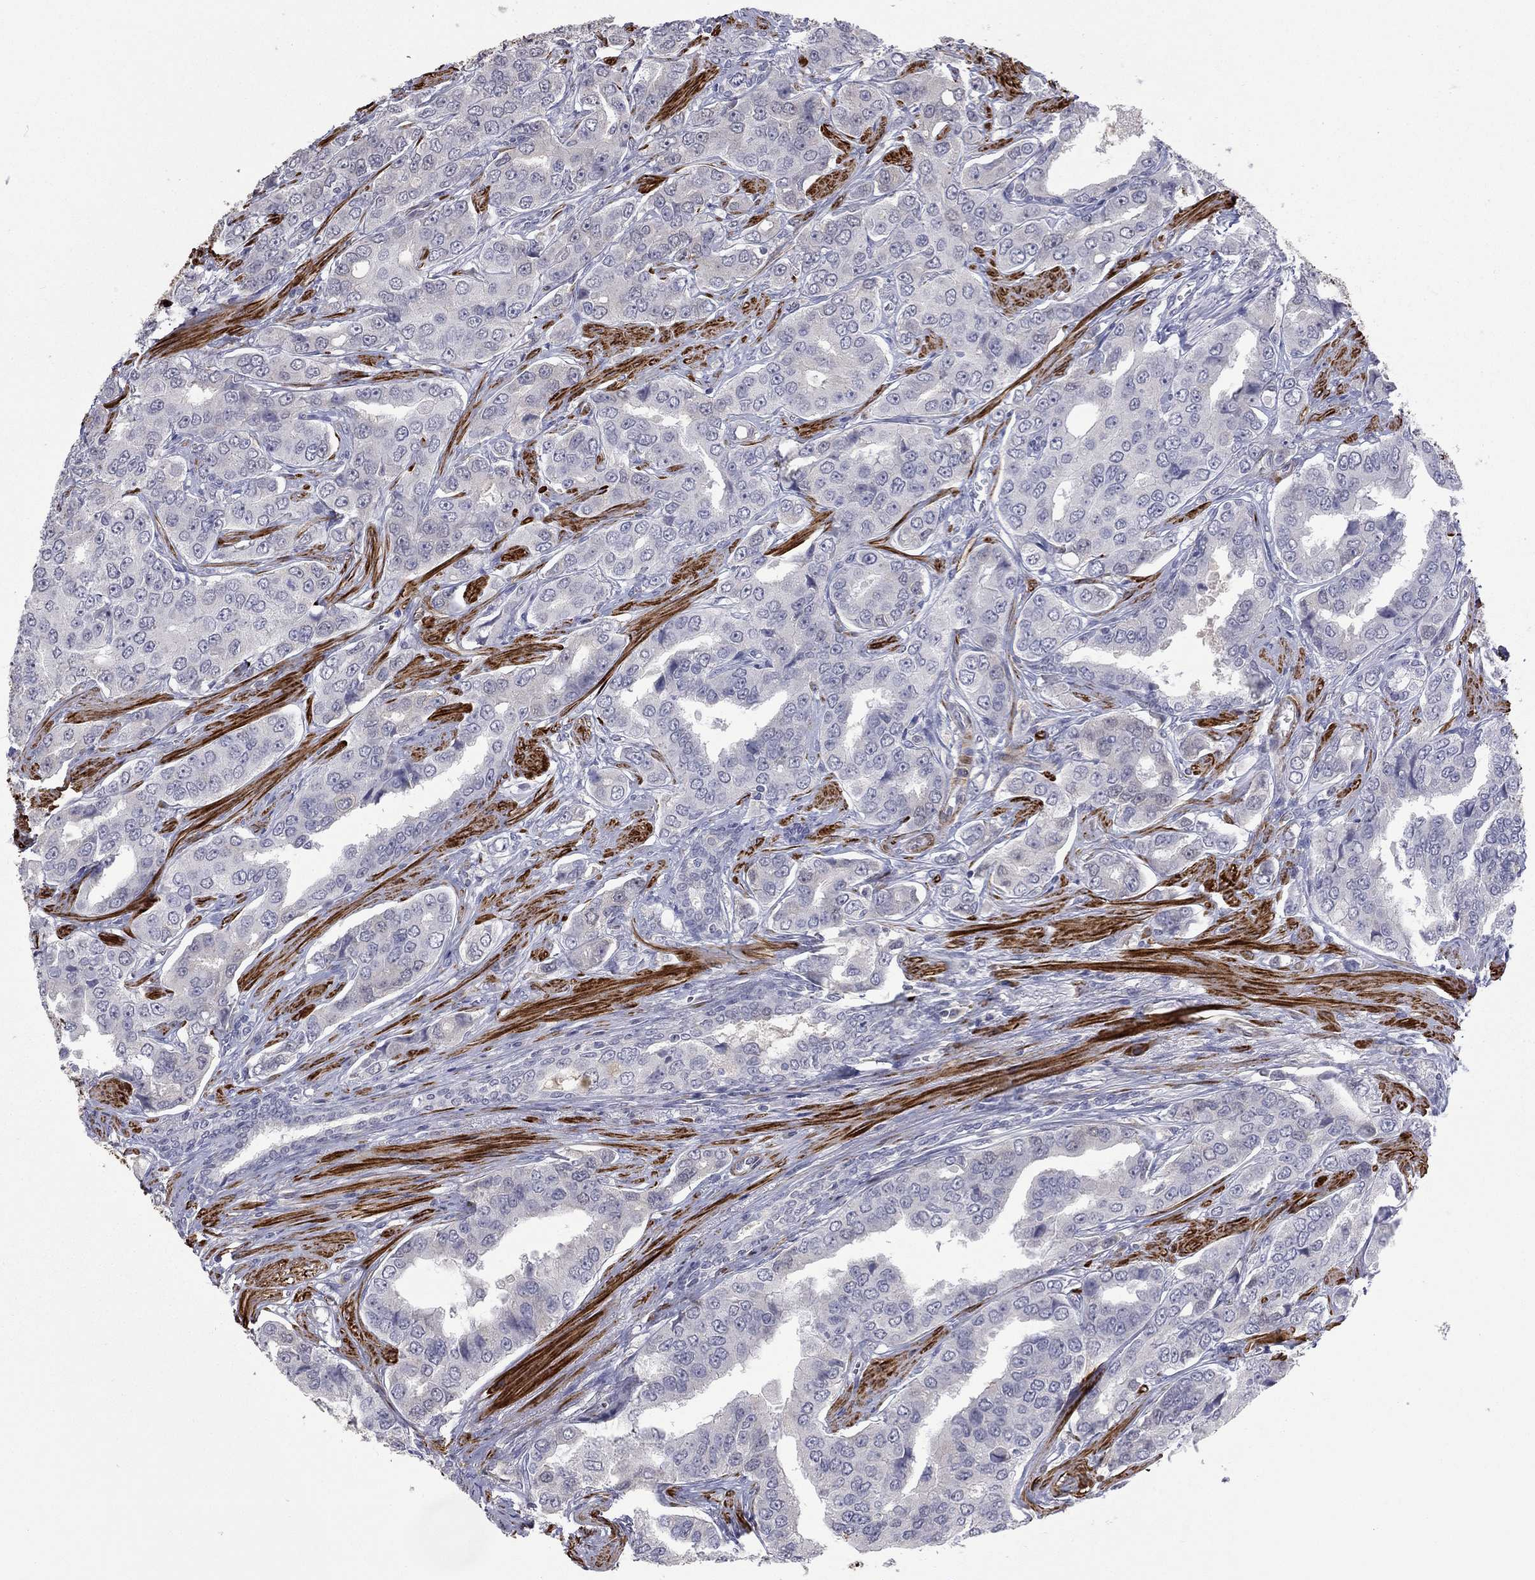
{"staining": {"intensity": "negative", "quantity": "none", "location": "none"}, "tissue": "prostate cancer", "cell_type": "Tumor cells", "image_type": "cancer", "snomed": [{"axis": "morphology", "description": "Adenocarcinoma, NOS"}, {"axis": "topography", "description": "Prostate and seminal vesicle, NOS"}, {"axis": "topography", "description": "Prostate"}], "caption": "High power microscopy image of an immunohistochemistry photomicrograph of prostate cancer, revealing no significant positivity in tumor cells.", "gene": "IP6K3", "patient": {"sex": "male", "age": 69}}